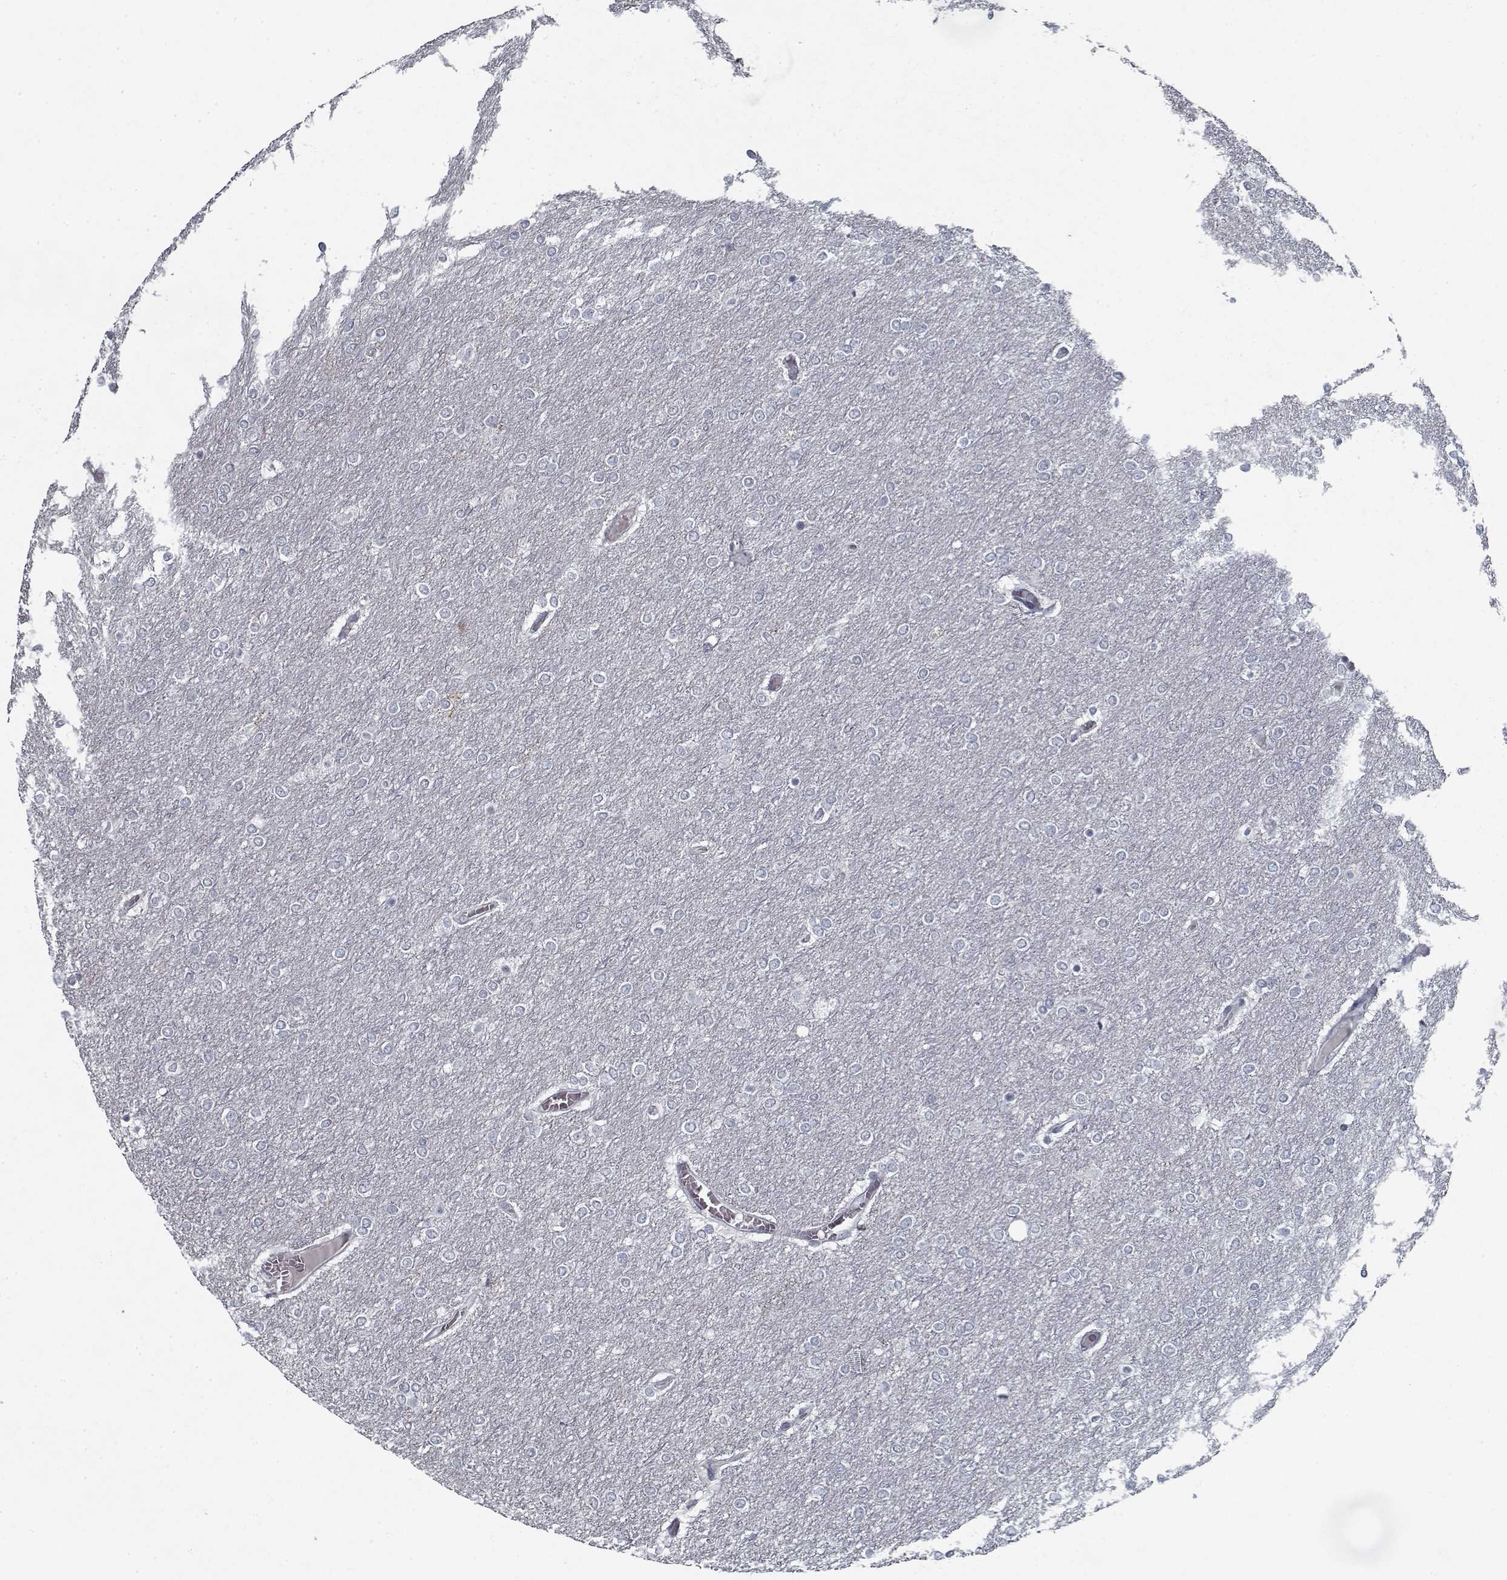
{"staining": {"intensity": "negative", "quantity": "none", "location": "none"}, "tissue": "glioma", "cell_type": "Tumor cells", "image_type": "cancer", "snomed": [{"axis": "morphology", "description": "Glioma, malignant, High grade"}, {"axis": "topography", "description": "Brain"}], "caption": "An immunohistochemistry image of malignant glioma (high-grade) is shown. There is no staining in tumor cells of malignant glioma (high-grade).", "gene": "GAD2", "patient": {"sex": "female", "age": 61}}